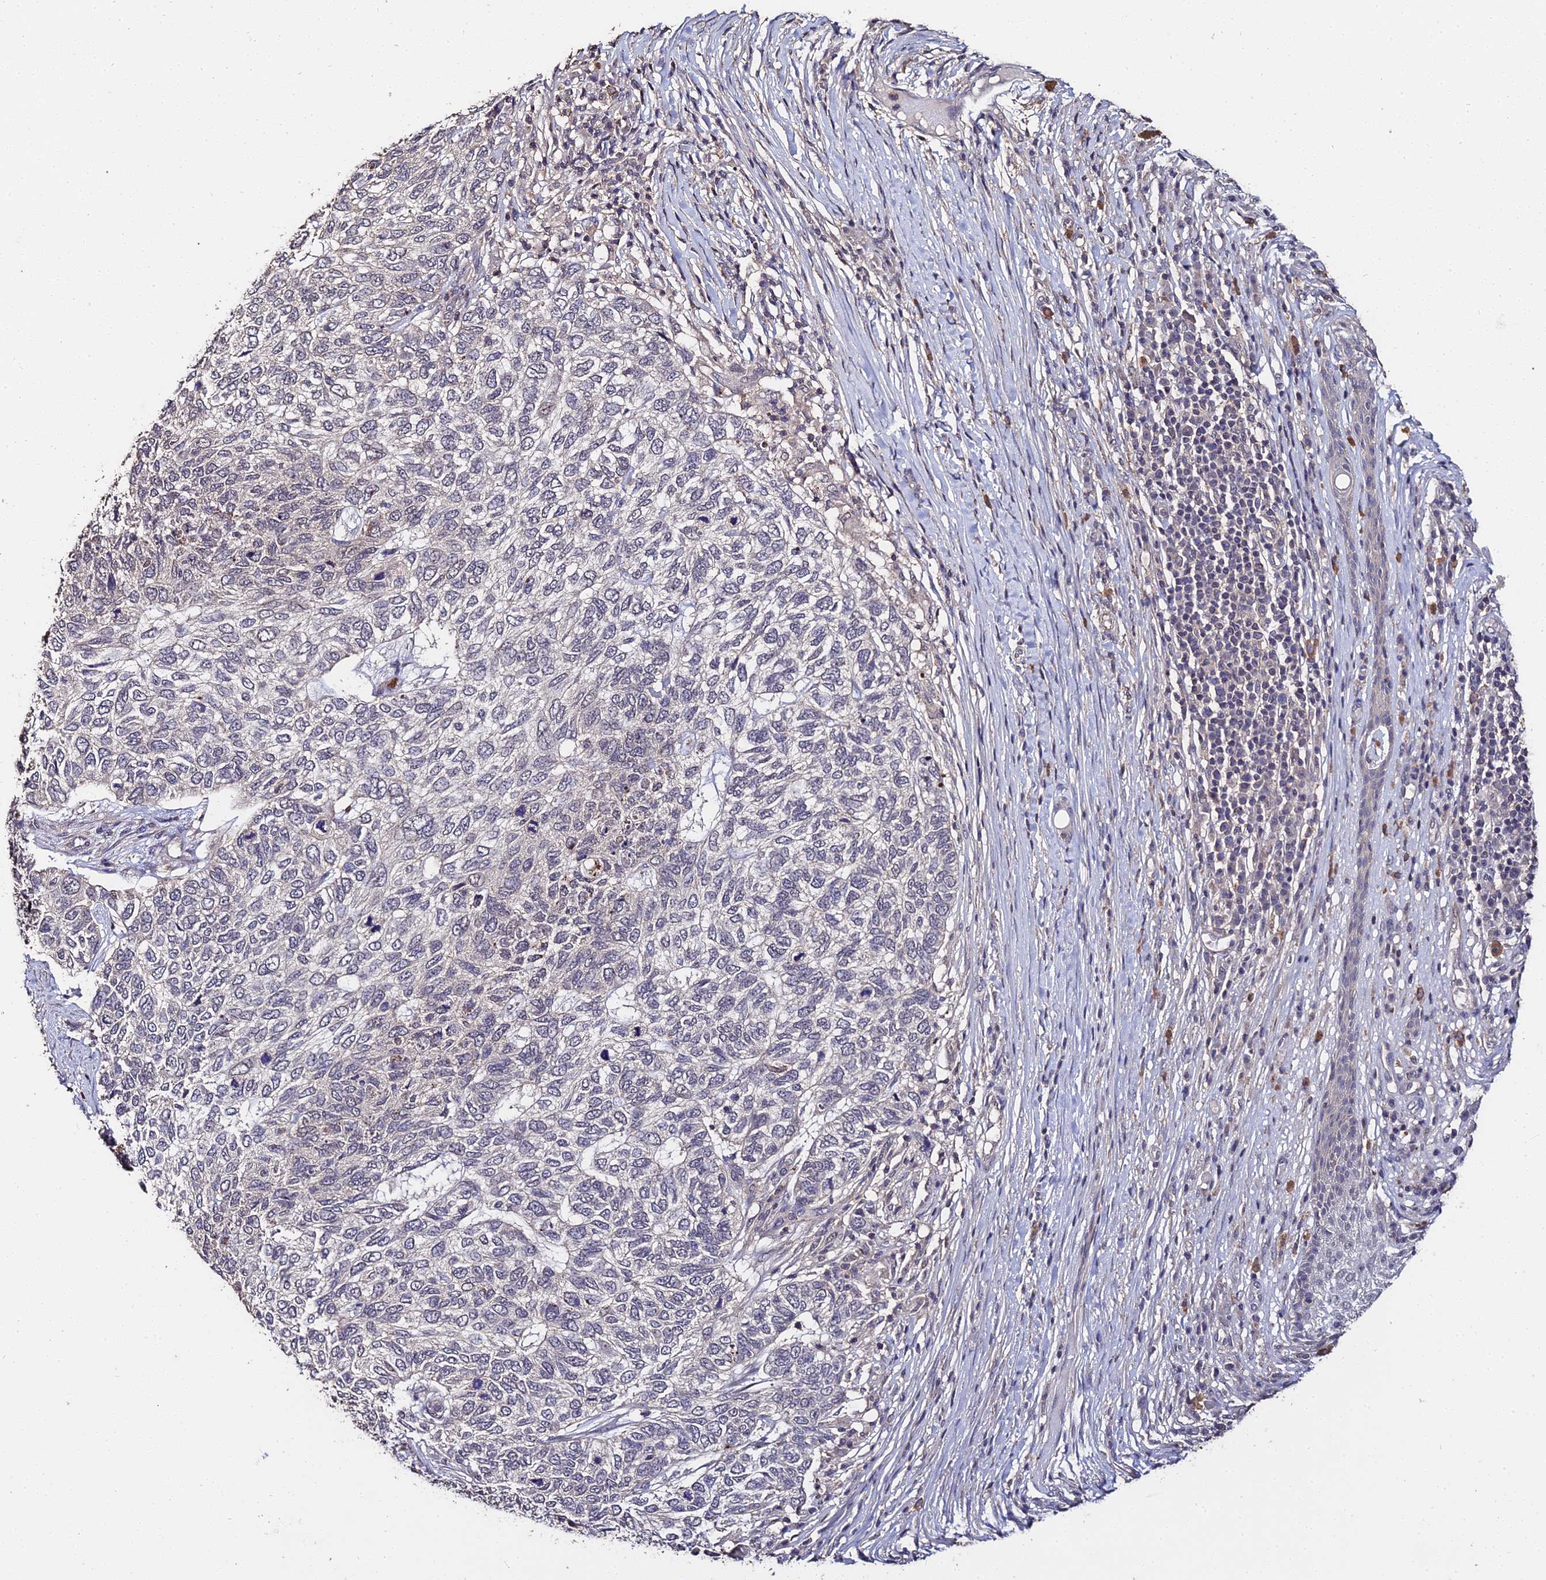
{"staining": {"intensity": "negative", "quantity": "none", "location": "none"}, "tissue": "skin cancer", "cell_type": "Tumor cells", "image_type": "cancer", "snomed": [{"axis": "morphology", "description": "Basal cell carcinoma"}, {"axis": "topography", "description": "Skin"}], "caption": "A histopathology image of skin cancer (basal cell carcinoma) stained for a protein demonstrates no brown staining in tumor cells. (Stains: DAB (3,3'-diaminobenzidine) immunohistochemistry with hematoxylin counter stain, Microscopy: brightfield microscopy at high magnification).", "gene": "LSM5", "patient": {"sex": "female", "age": 65}}